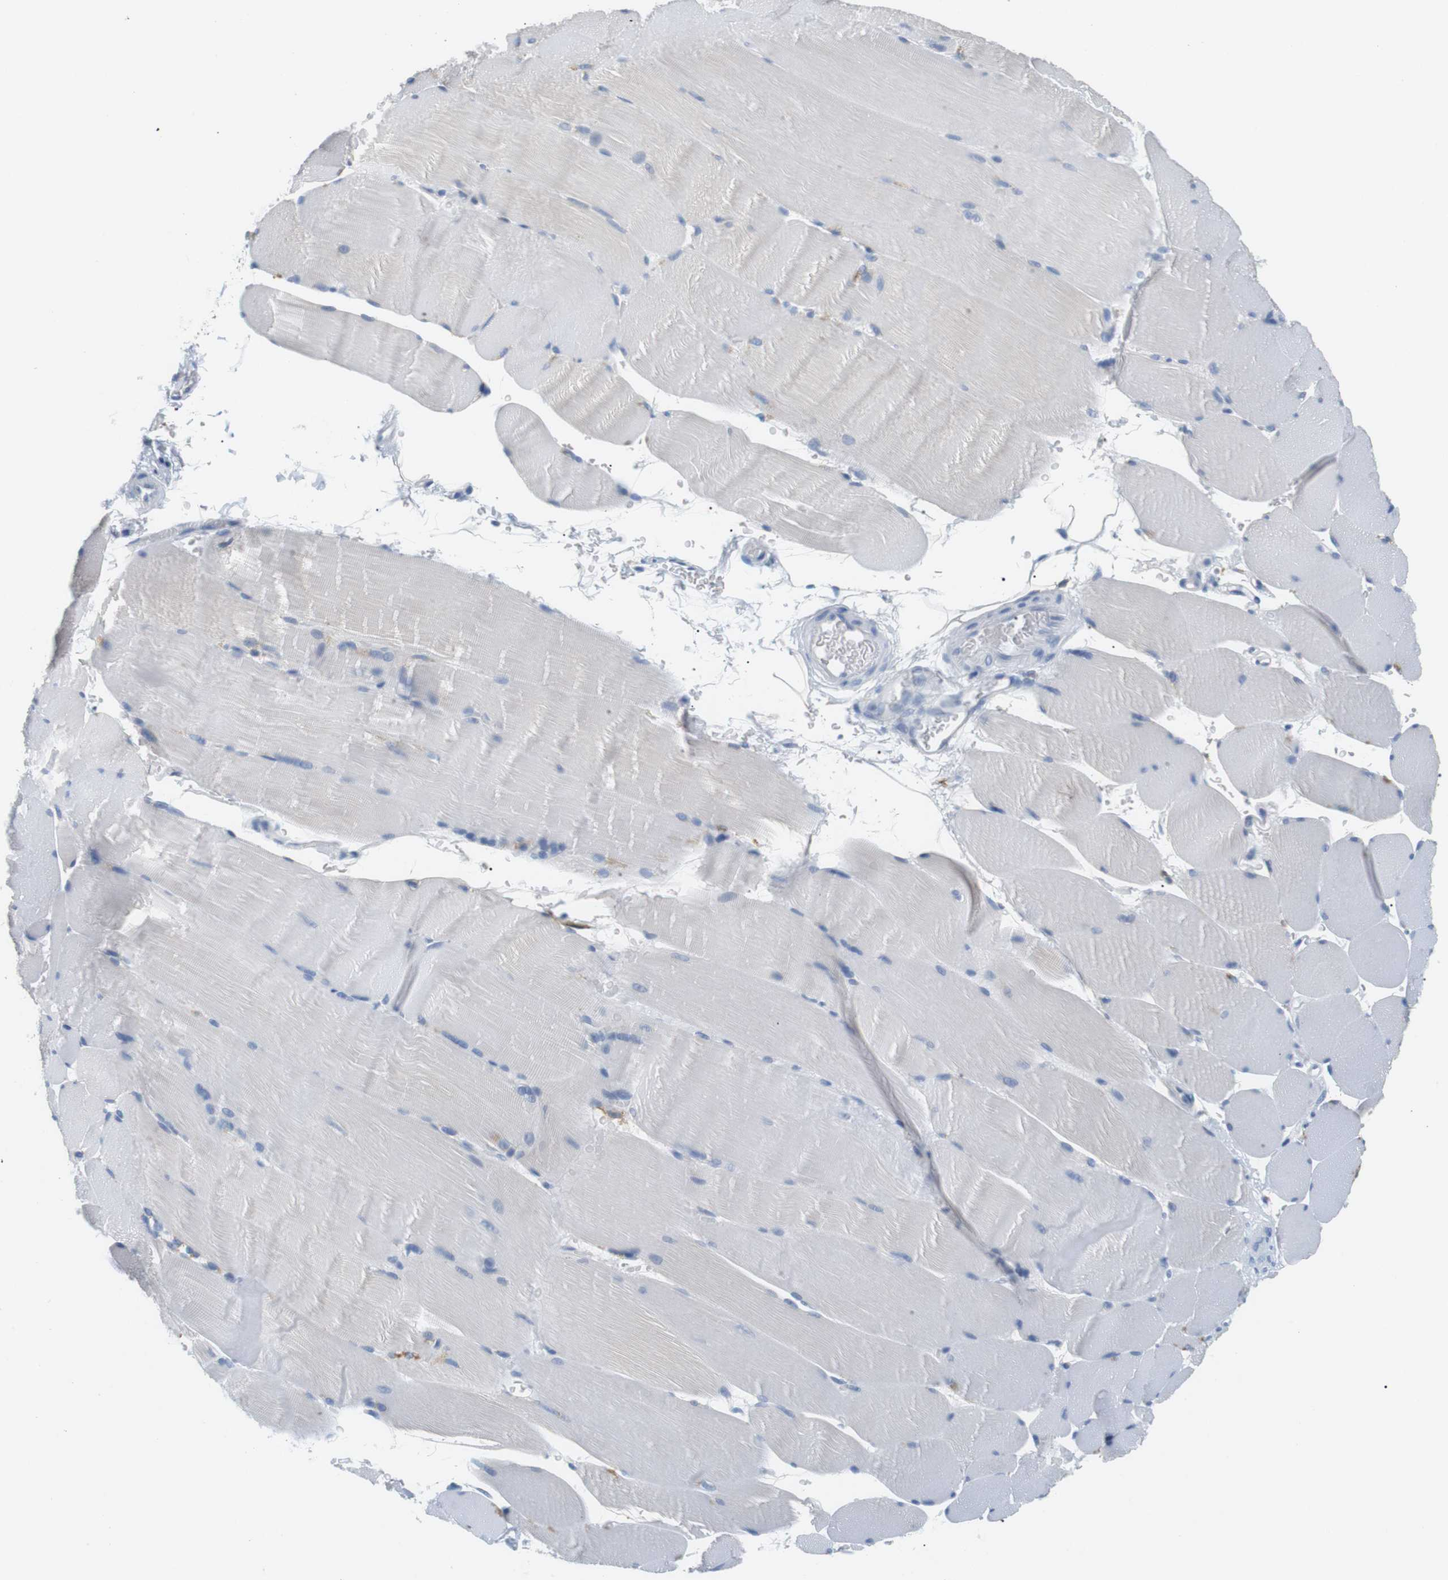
{"staining": {"intensity": "negative", "quantity": "none", "location": "none"}, "tissue": "skeletal muscle", "cell_type": "Myocytes", "image_type": "normal", "snomed": [{"axis": "morphology", "description": "Normal tissue, NOS"}, {"axis": "topography", "description": "Skin"}, {"axis": "topography", "description": "Skeletal muscle"}], "caption": "IHC photomicrograph of benign skeletal muscle: human skeletal muscle stained with DAB (3,3'-diaminobenzidine) exhibits no significant protein expression in myocytes.", "gene": "FCGRT", "patient": {"sex": "male", "age": 83}}